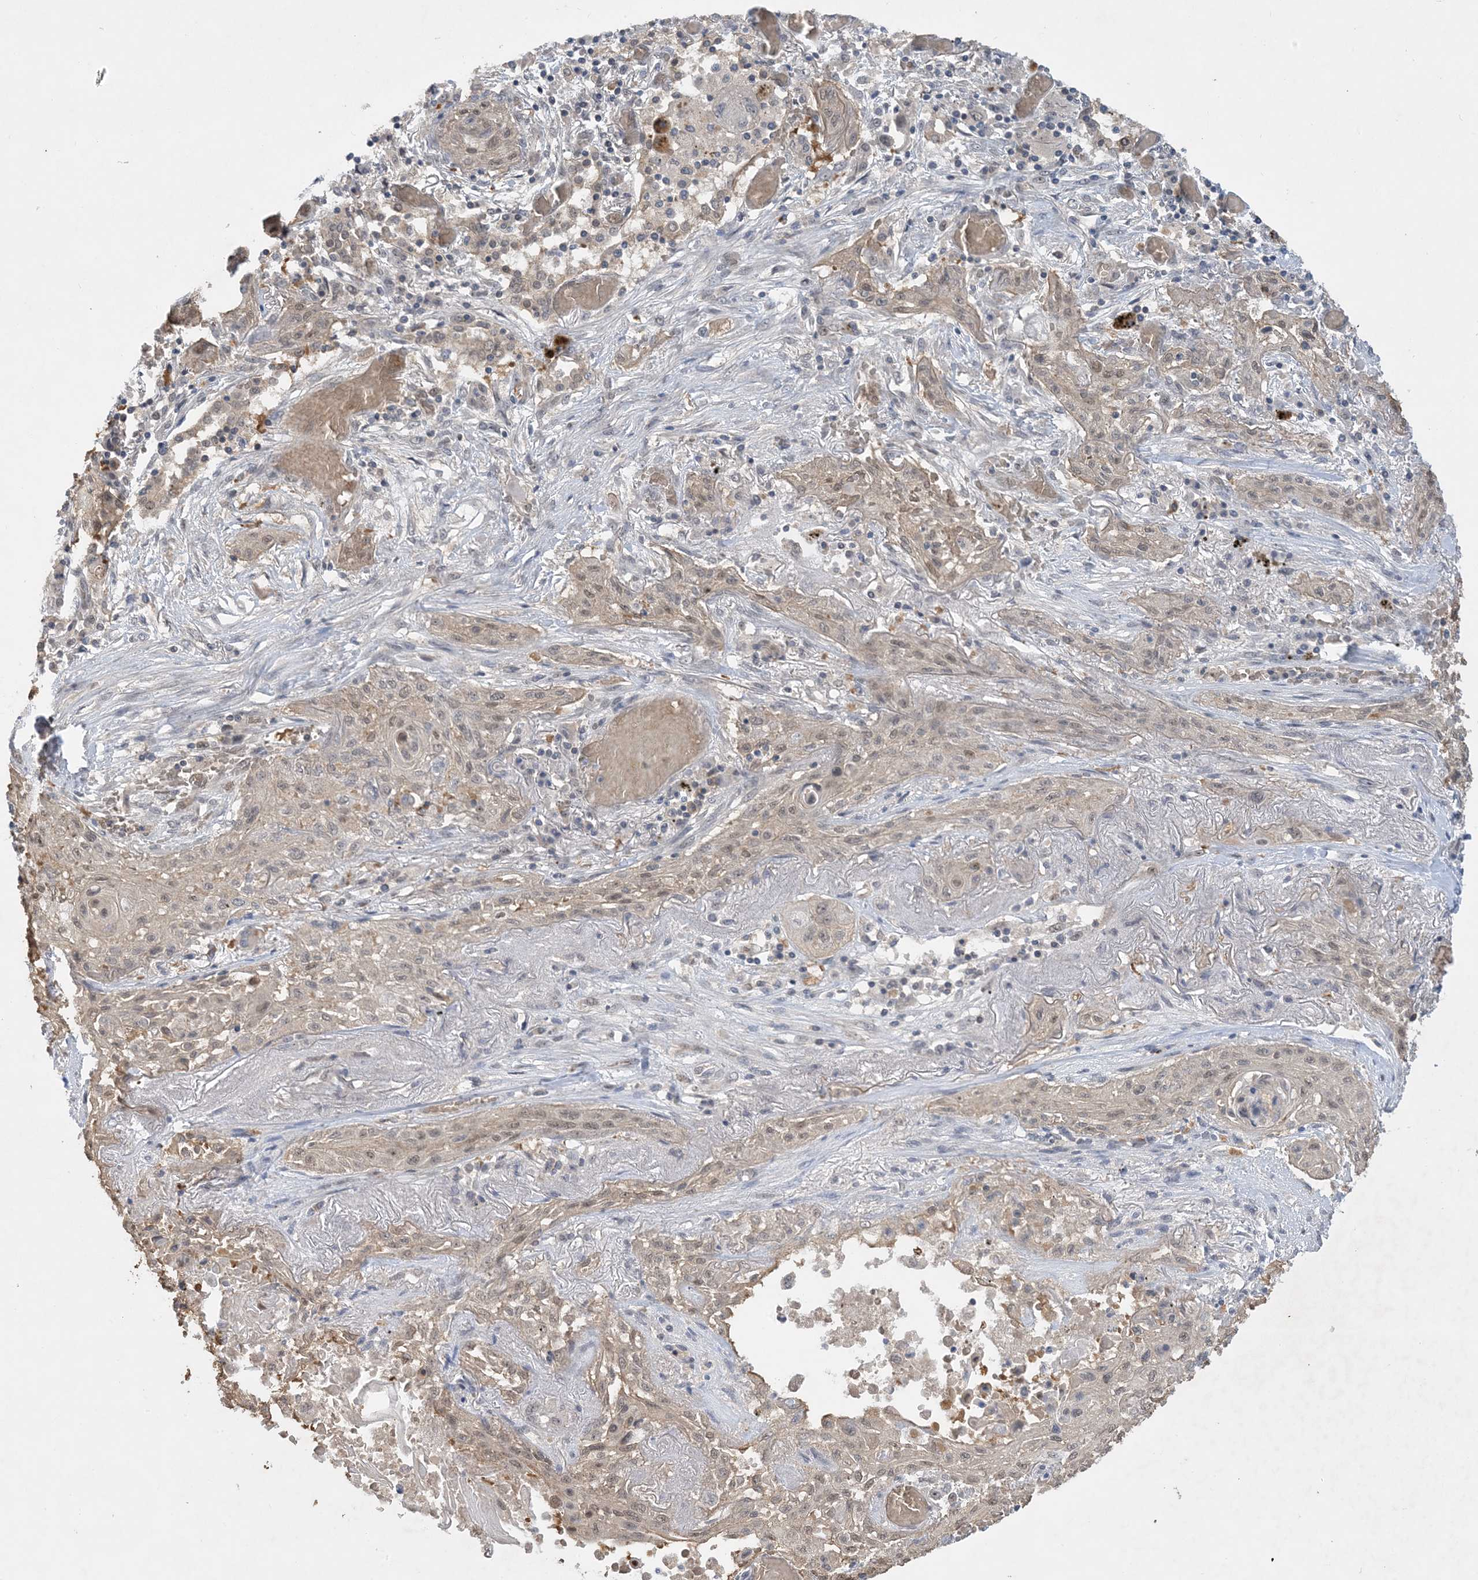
{"staining": {"intensity": "weak", "quantity": ">75%", "location": "nuclear"}, "tissue": "lung cancer", "cell_type": "Tumor cells", "image_type": "cancer", "snomed": [{"axis": "morphology", "description": "Squamous cell carcinoma, NOS"}, {"axis": "topography", "description": "Lung"}], "caption": "Brown immunohistochemical staining in lung squamous cell carcinoma exhibits weak nuclear expression in about >75% of tumor cells.", "gene": "UBE2E1", "patient": {"sex": "female", "age": 47}}